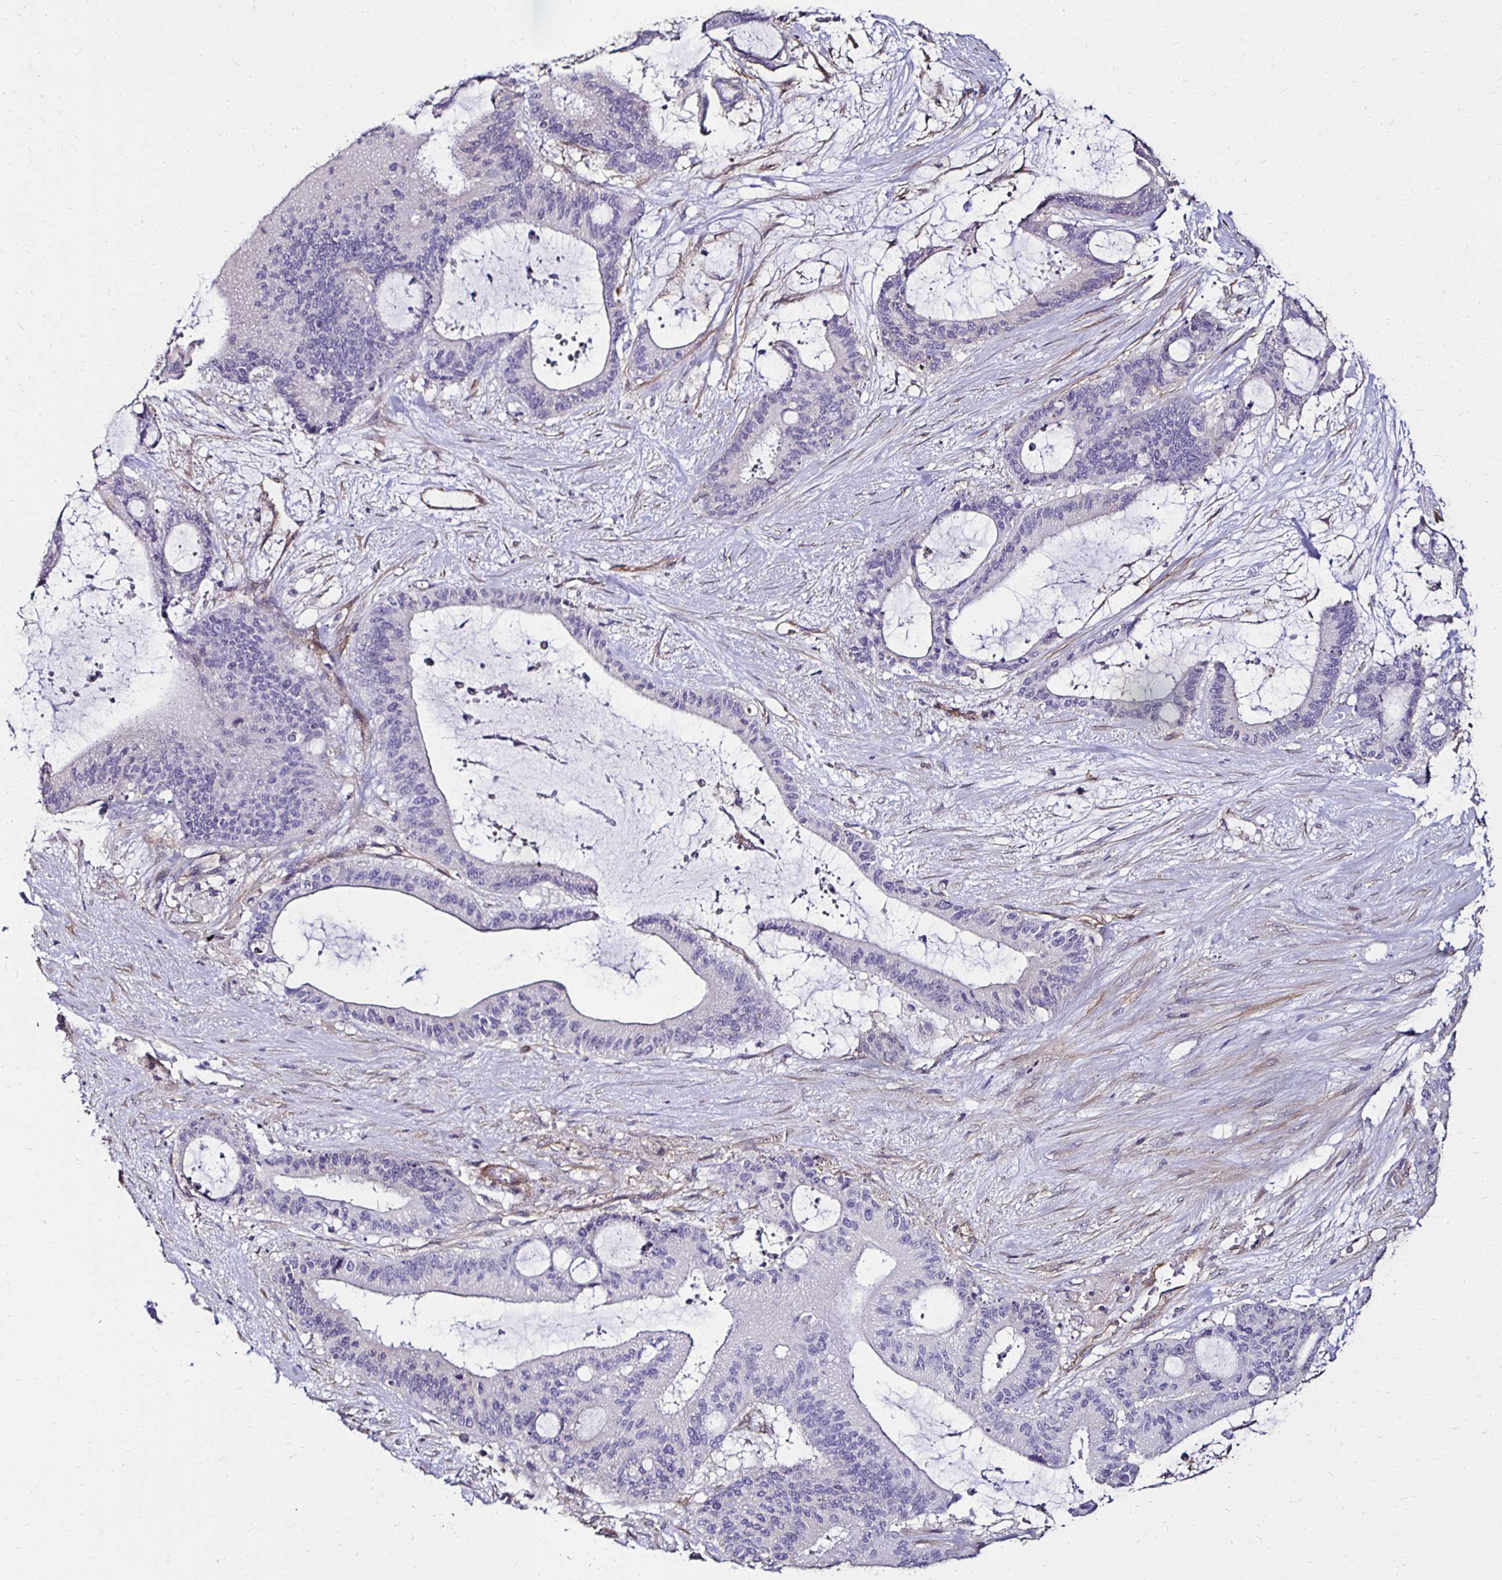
{"staining": {"intensity": "negative", "quantity": "none", "location": "none"}, "tissue": "liver cancer", "cell_type": "Tumor cells", "image_type": "cancer", "snomed": [{"axis": "morphology", "description": "Normal tissue, NOS"}, {"axis": "morphology", "description": "Cholangiocarcinoma"}, {"axis": "topography", "description": "Liver"}, {"axis": "topography", "description": "Peripheral nerve tissue"}], "caption": "Cholangiocarcinoma (liver) was stained to show a protein in brown. There is no significant staining in tumor cells.", "gene": "ITGB1", "patient": {"sex": "female", "age": 73}}